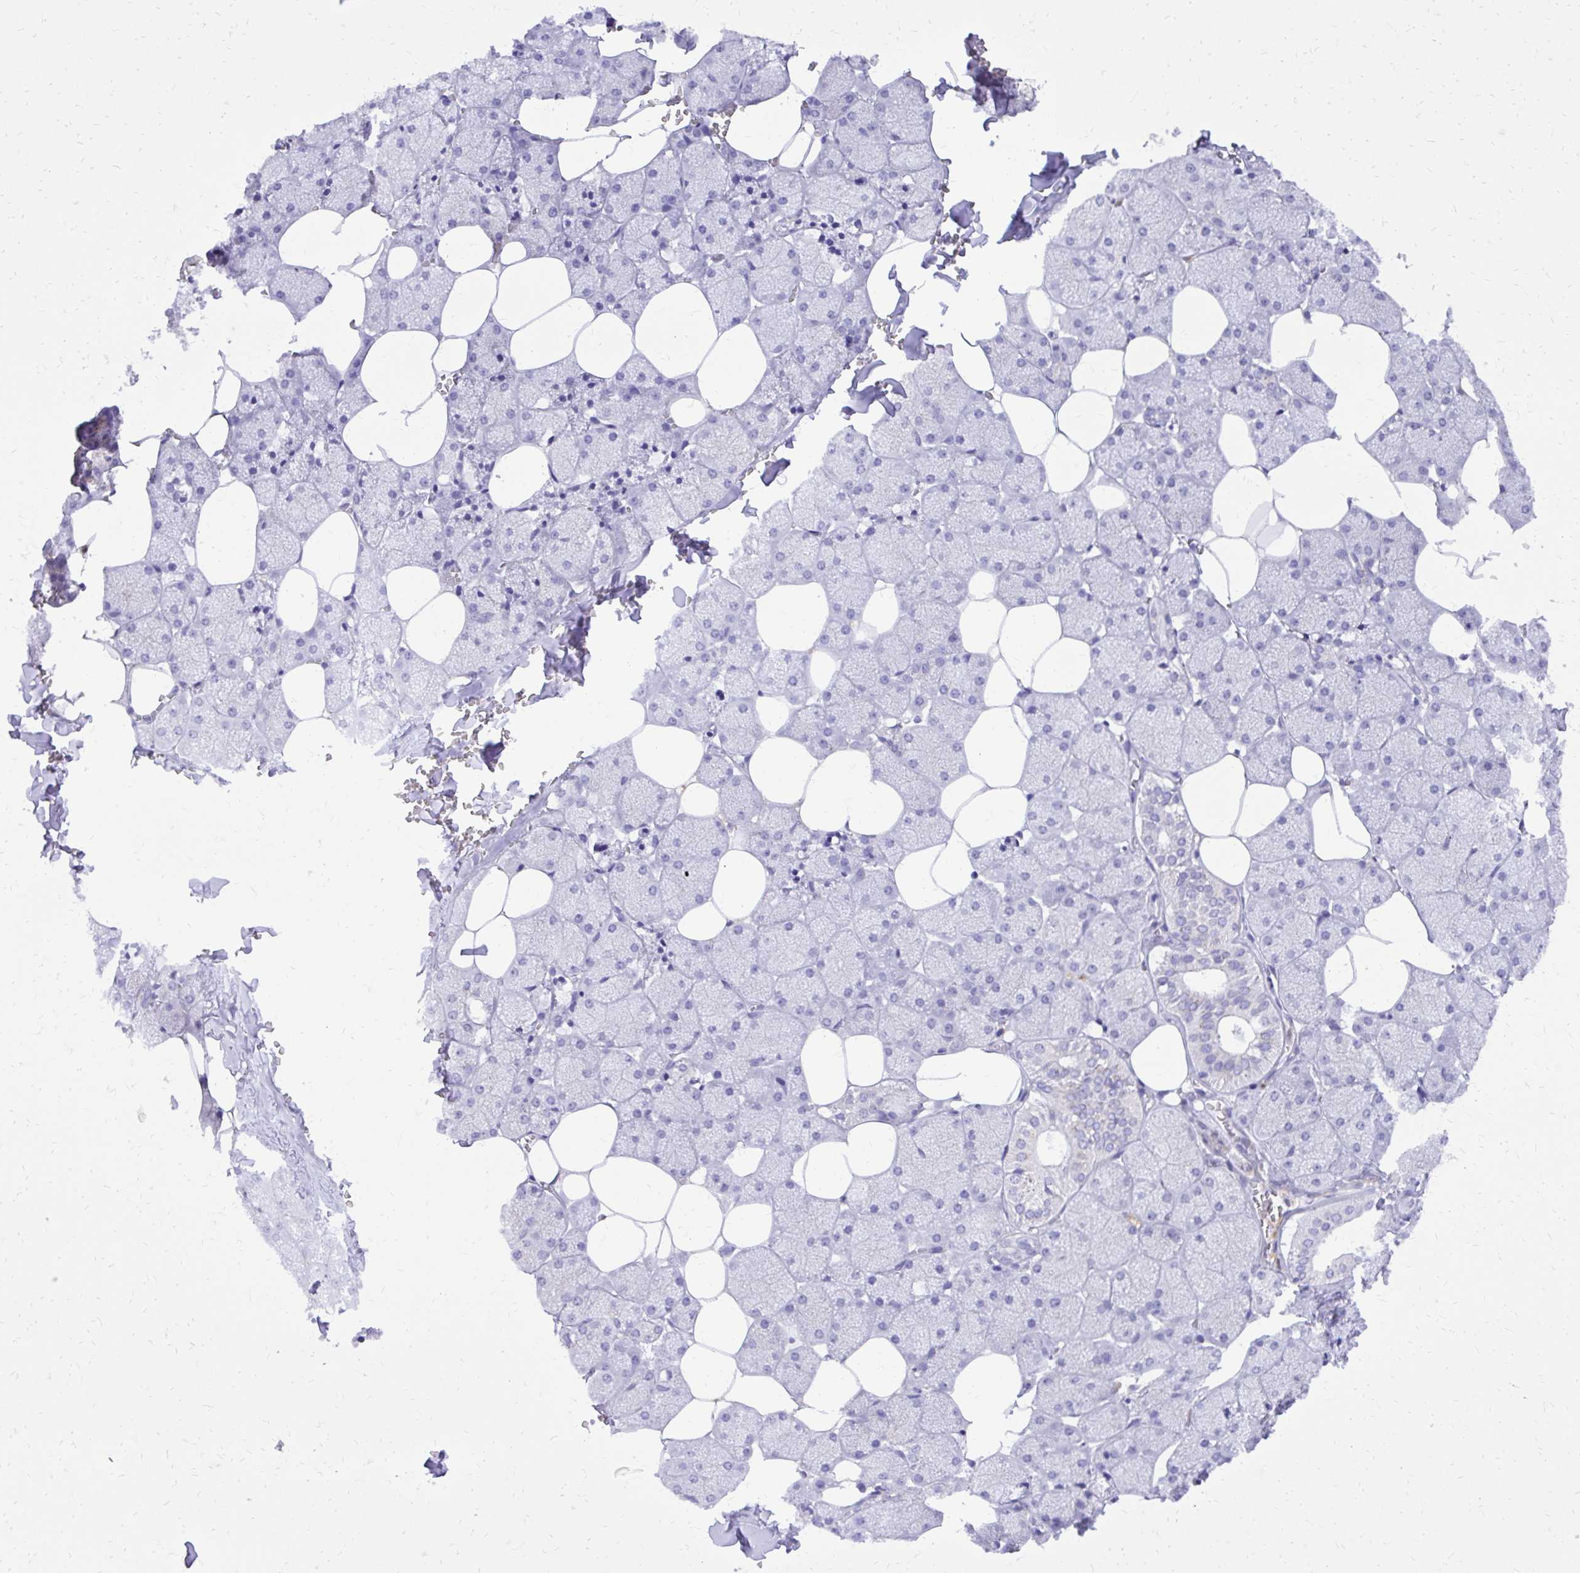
{"staining": {"intensity": "negative", "quantity": "none", "location": "none"}, "tissue": "salivary gland", "cell_type": "Glandular cells", "image_type": "normal", "snomed": [{"axis": "morphology", "description": "Normal tissue, NOS"}, {"axis": "topography", "description": "Salivary gland"}, {"axis": "topography", "description": "Peripheral nerve tissue"}], "caption": "Immunohistochemistry histopathology image of normal salivary gland stained for a protein (brown), which shows no positivity in glandular cells. The staining is performed using DAB brown chromogen with nuclei counter-stained in using hematoxylin.", "gene": "CAT", "patient": {"sex": "male", "age": 38}}